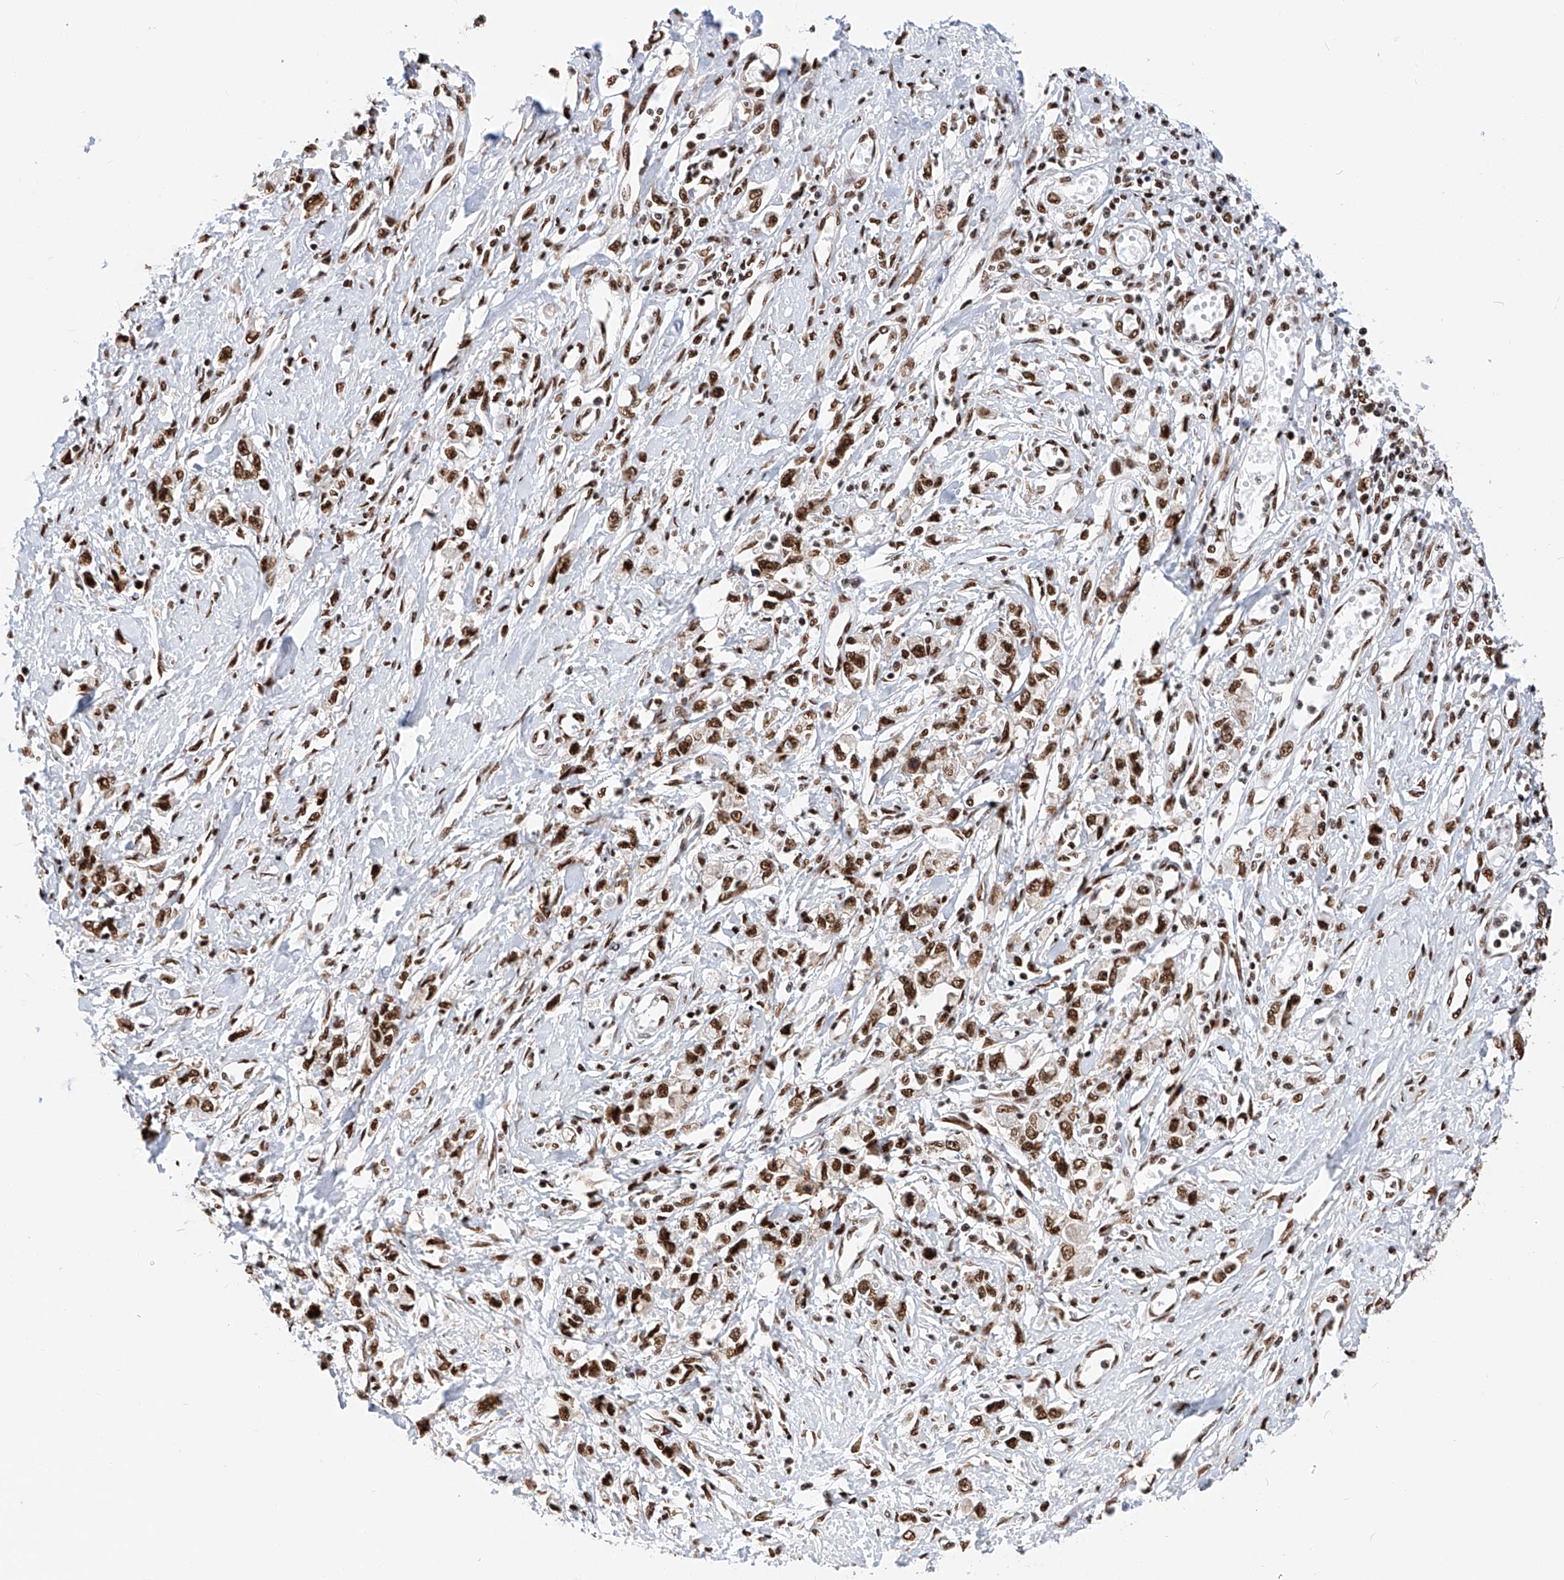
{"staining": {"intensity": "strong", "quantity": ">75%", "location": "nuclear"}, "tissue": "stomach cancer", "cell_type": "Tumor cells", "image_type": "cancer", "snomed": [{"axis": "morphology", "description": "Adenocarcinoma, NOS"}, {"axis": "topography", "description": "Stomach"}], "caption": "An image of human stomach adenocarcinoma stained for a protein displays strong nuclear brown staining in tumor cells.", "gene": "SRSF6", "patient": {"sex": "female", "age": 76}}